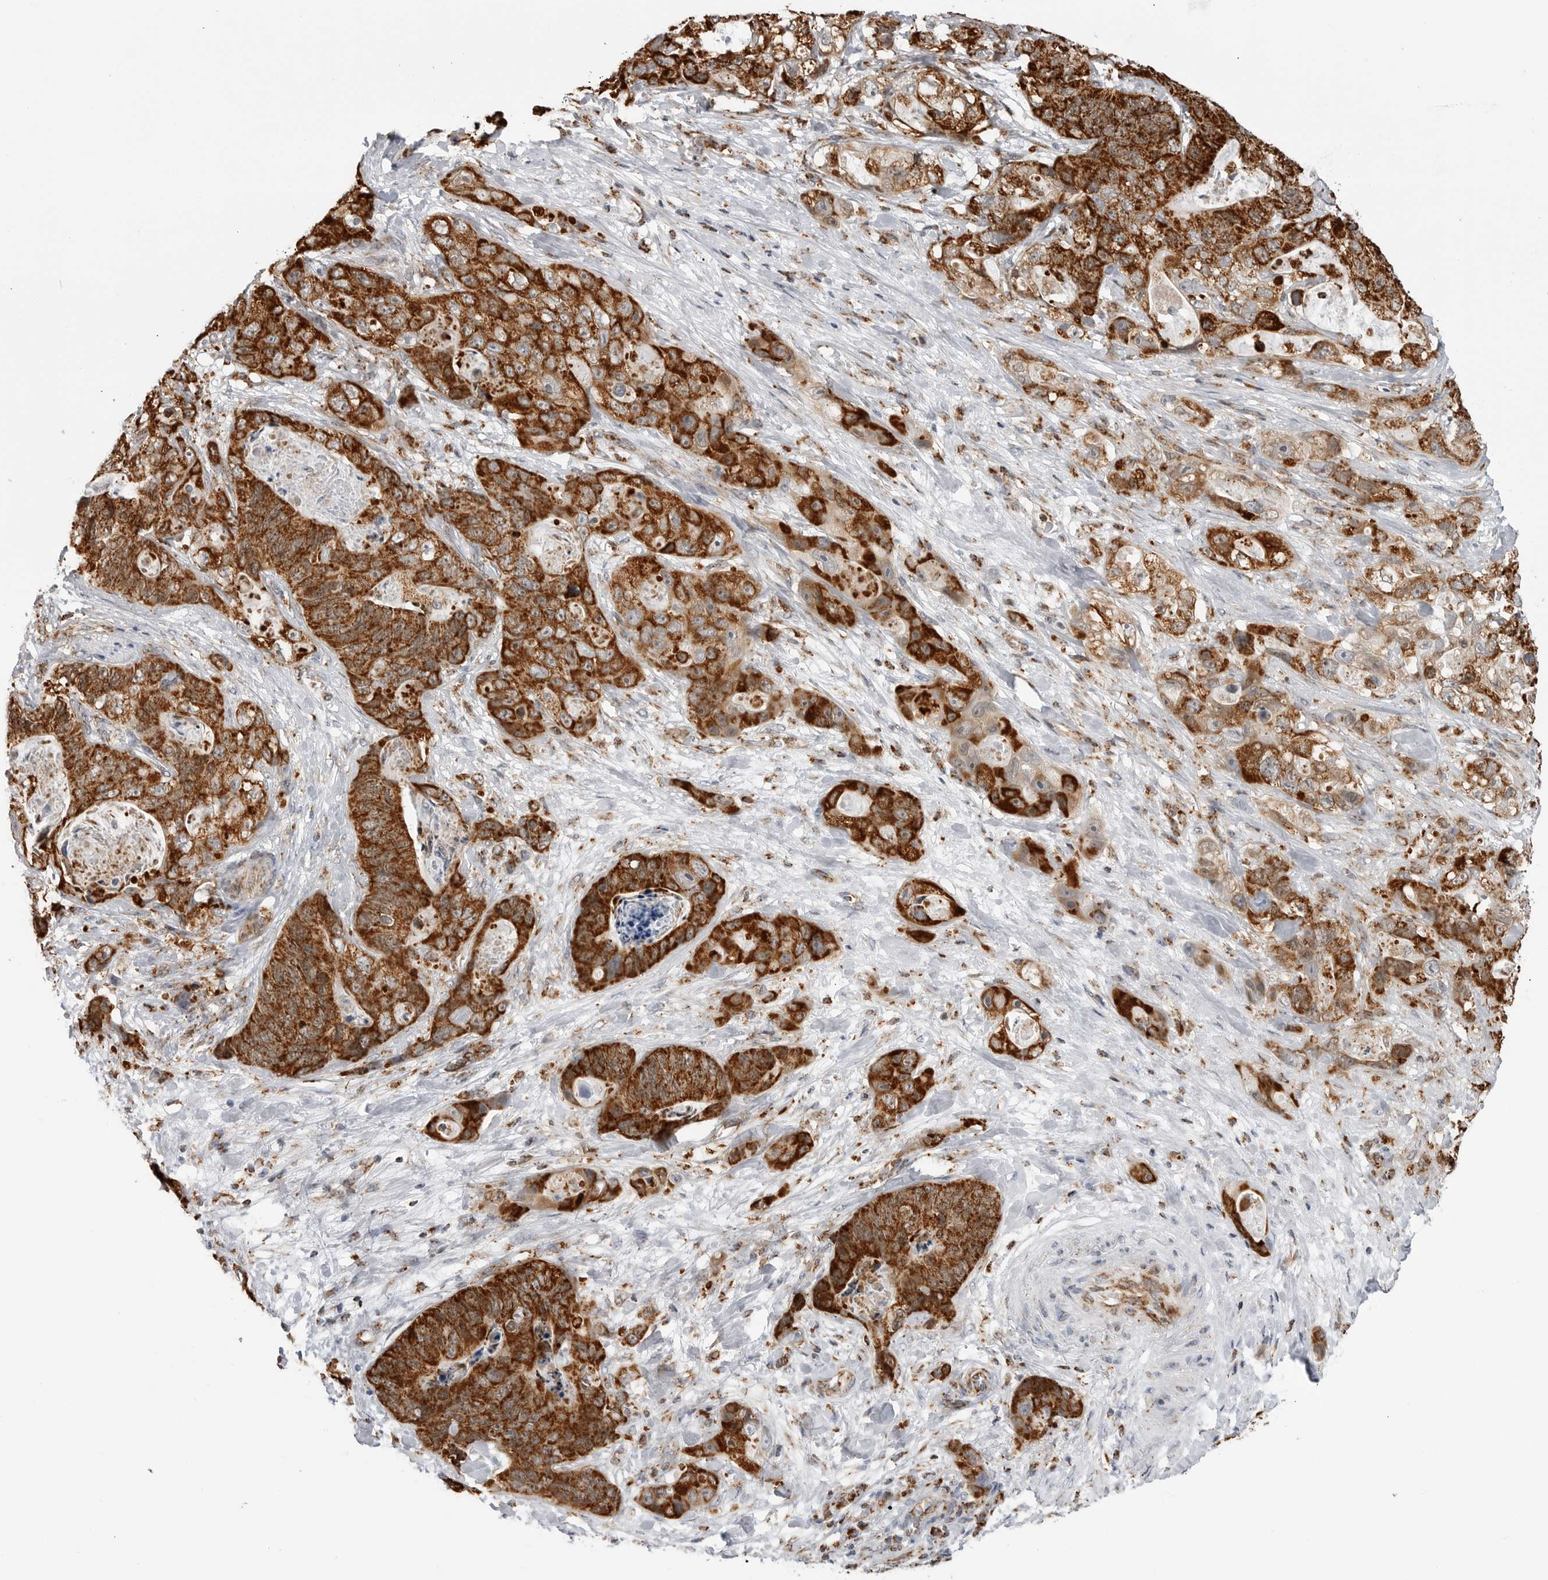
{"staining": {"intensity": "strong", "quantity": ">75%", "location": "cytoplasmic/membranous"}, "tissue": "stomach cancer", "cell_type": "Tumor cells", "image_type": "cancer", "snomed": [{"axis": "morphology", "description": "Normal tissue, NOS"}, {"axis": "morphology", "description": "Adenocarcinoma, NOS"}, {"axis": "topography", "description": "Stomach"}], "caption": "This micrograph shows immunohistochemistry staining of human stomach cancer, with high strong cytoplasmic/membranous staining in about >75% of tumor cells.", "gene": "COX5A", "patient": {"sex": "female", "age": 89}}